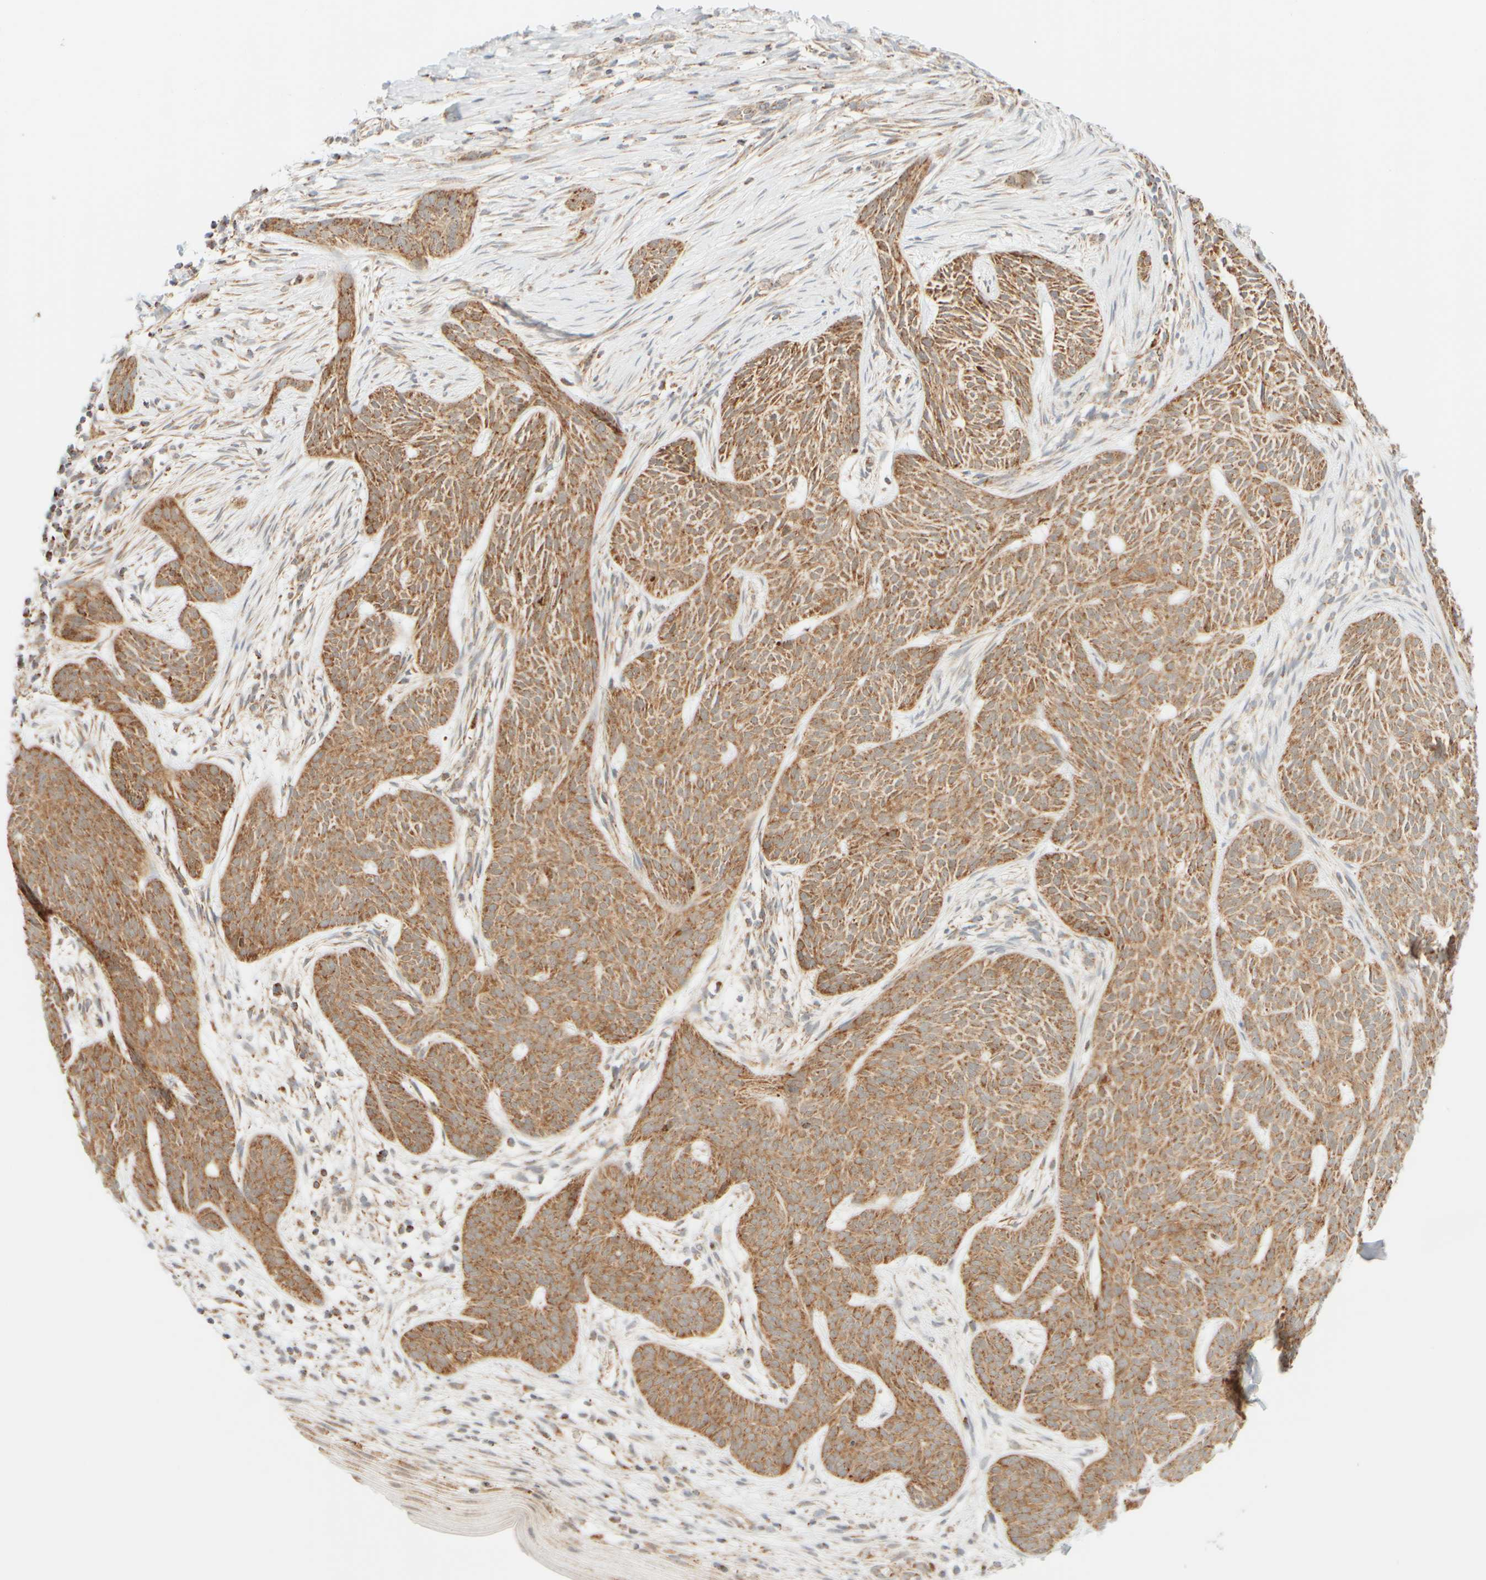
{"staining": {"intensity": "moderate", "quantity": ">75%", "location": "cytoplasmic/membranous"}, "tissue": "skin cancer", "cell_type": "Tumor cells", "image_type": "cancer", "snomed": [{"axis": "morphology", "description": "Basal cell carcinoma"}, {"axis": "topography", "description": "Skin"}], "caption": "Human skin cancer (basal cell carcinoma) stained for a protein (brown) demonstrates moderate cytoplasmic/membranous positive expression in approximately >75% of tumor cells.", "gene": "PPM1K", "patient": {"sex": "female", "age": 59}}